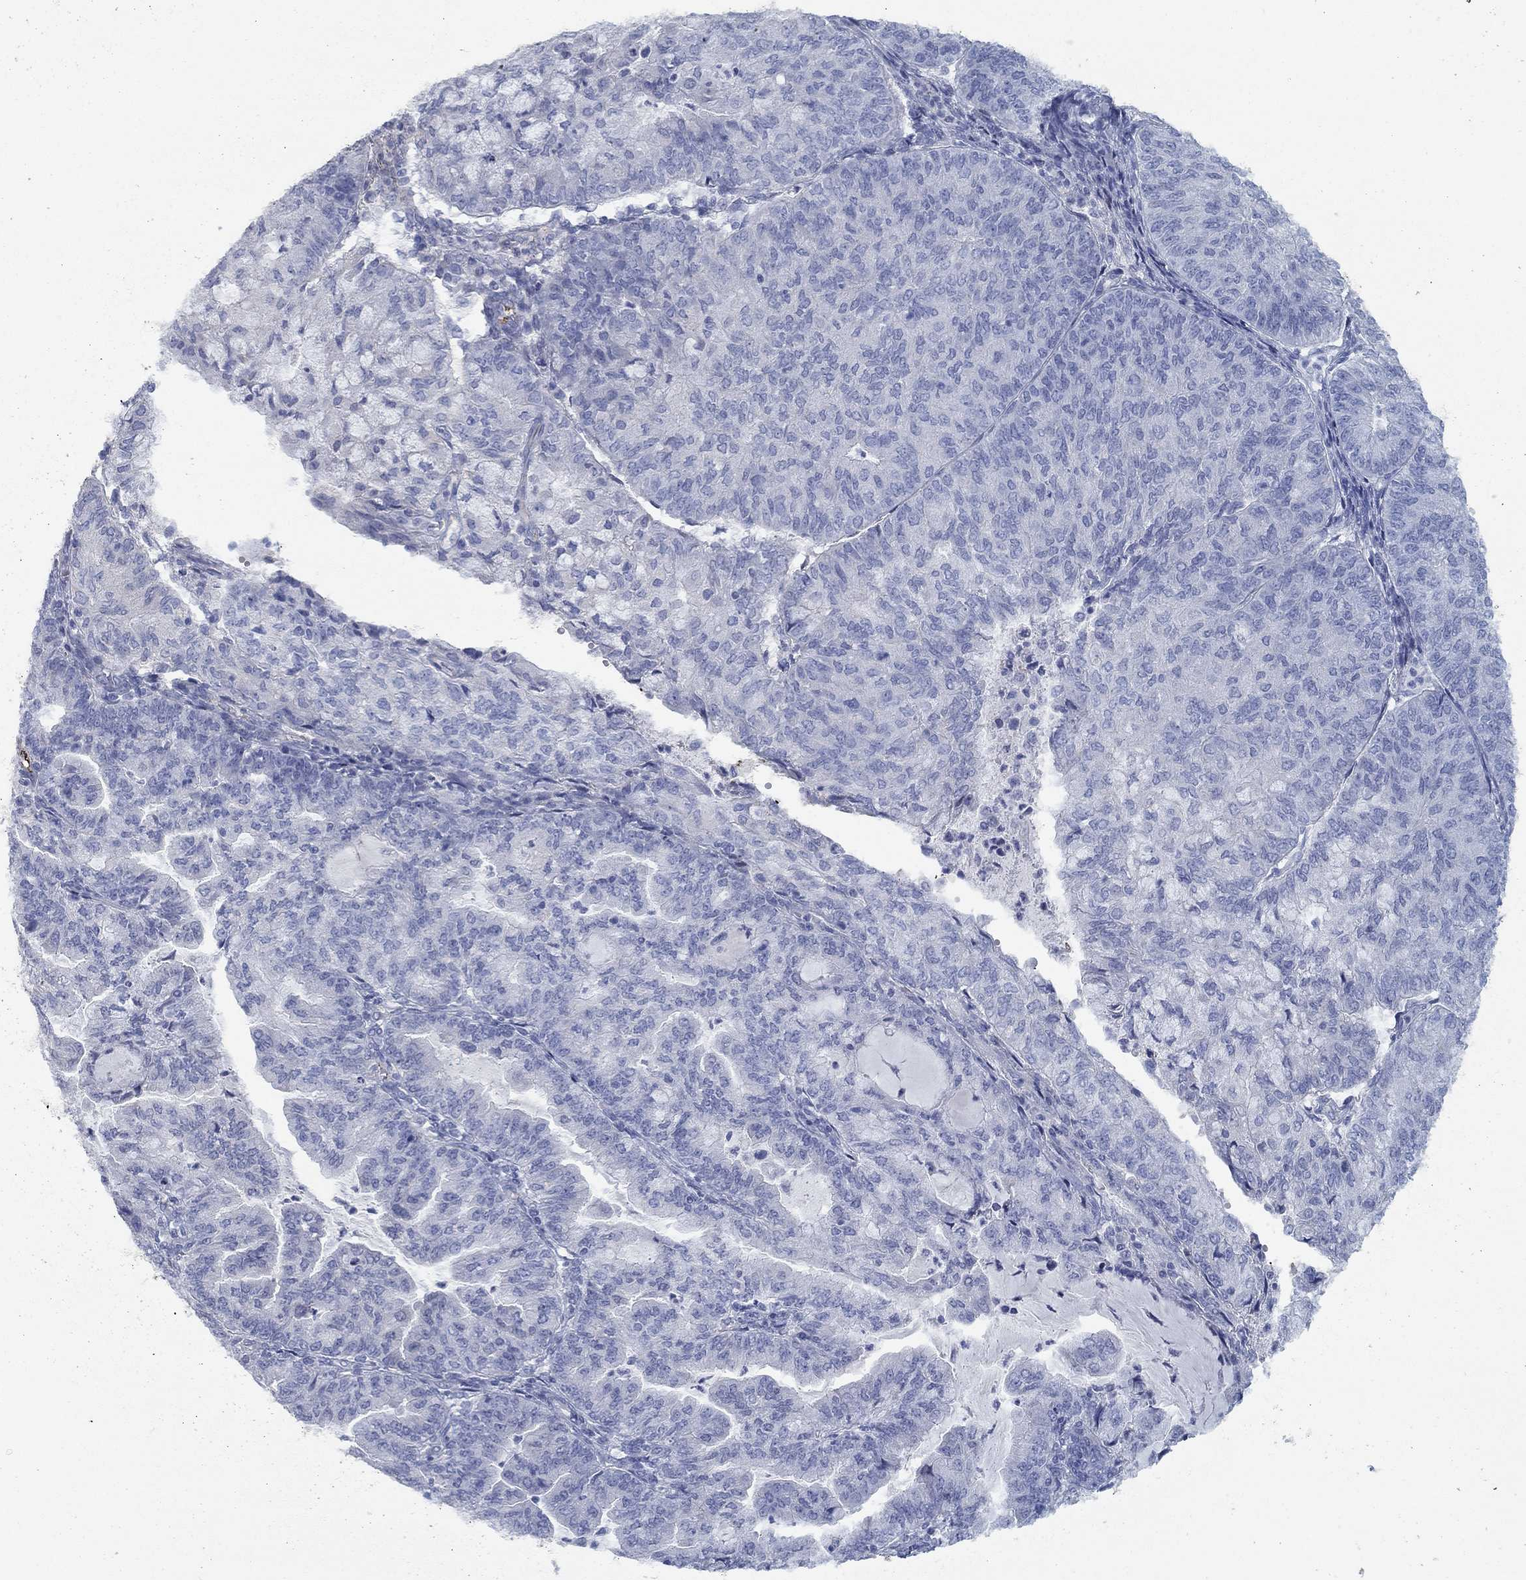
{"staining": {"intensity": "negative", "quantity": "none", "location": "none"}, "tissue": "endometrial cancer", "cell_type": "Tumor cells", "image_type": "cancer", "snomed": [{"axis": "morphology", "description": "Adenocarcinoma, NOS"}, {"axis": "topography", "description": "Endometrium"}], "caption": "Immunohistochemistry (IHC) histopathology image of human endometrial cancer (adenocarcinoma) stained for a protein (brown), which shows no positivity in tumor cells. (Immunohistochemistry, brightfield microscopy, high magnification).", "gene": "APOC3", "patient": {"sex": "female", "age": 82}}